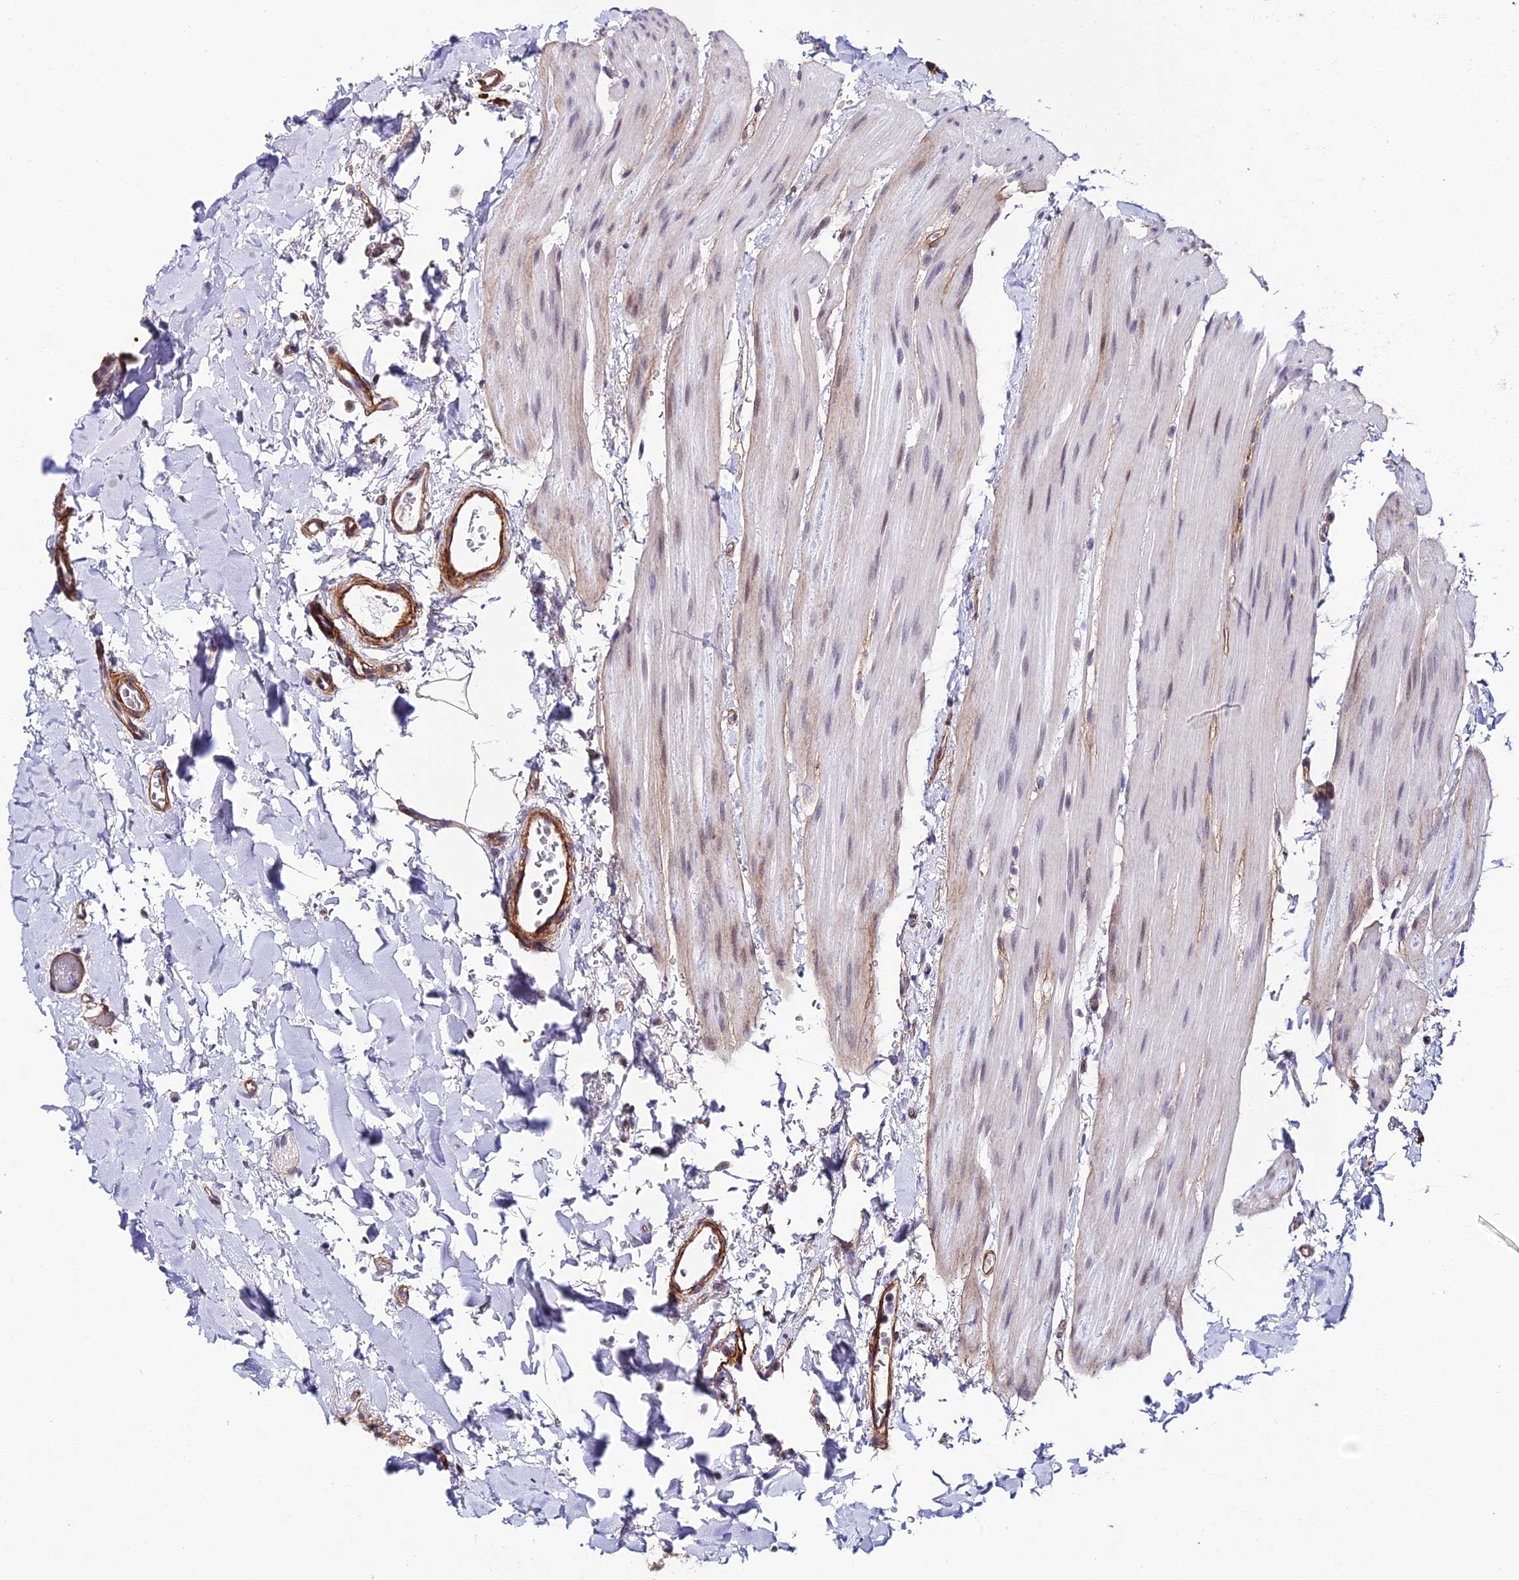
{"staining": {"intensity": "moderate", "quantity": ">75%", "location": "cytoplasmic/membranous"}, "tissue": "colon", "cell_type": "Endothelial cells", "image_type": "normal", "snomed": [{"axis": "morphology", "description": "Normal tissue, NOS"}, {"axis": "topography", "description": "Colon"}], "caption": "Immunohistochemistry (IHC) of unremarkable human colon reveals medium levels of moderate cytoplasmic/membranous staining in about >75% of endothelial cells.", "gene": "SYT15B", "patient": {"sex": "male", "age": 75}}